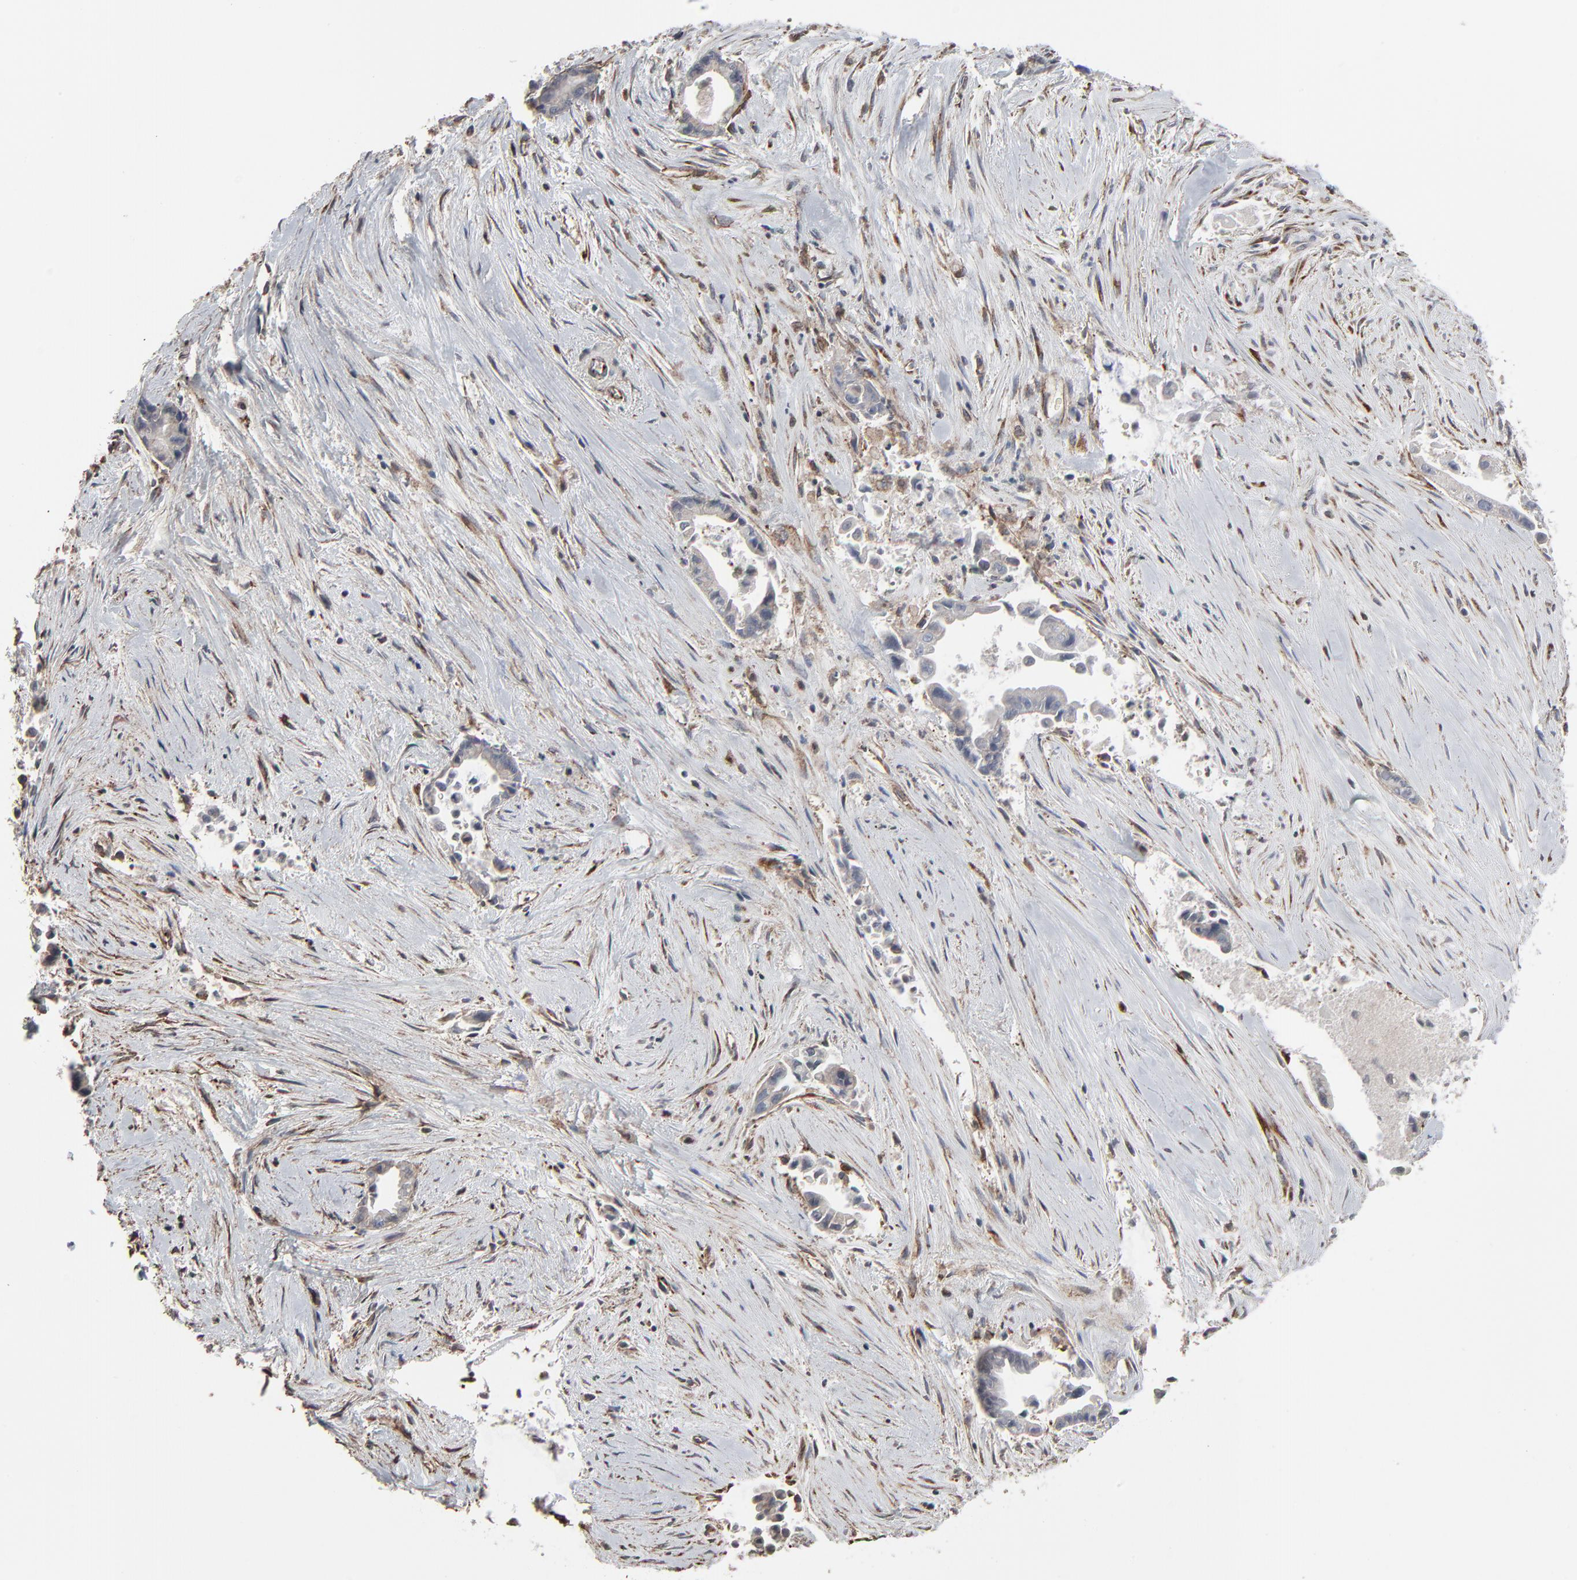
{"staining": {"intensity": "negative", "quantity": "none", "location": "none"}, "tissue": "liver cancer", "cell_type": "Tumor cells", "image_type": "cancer", "snomed": [{"axis": "morphology", "description": "Cholangiocarcinoma"}, {"axis": "topography", "description": "Liver"}], "caption": "An IHC image of liver cancer is shown. There is no staining in tumor cells of liver cancer.", "gene": "CTNND1", "patient": {"sex": "female", "age": 55}}